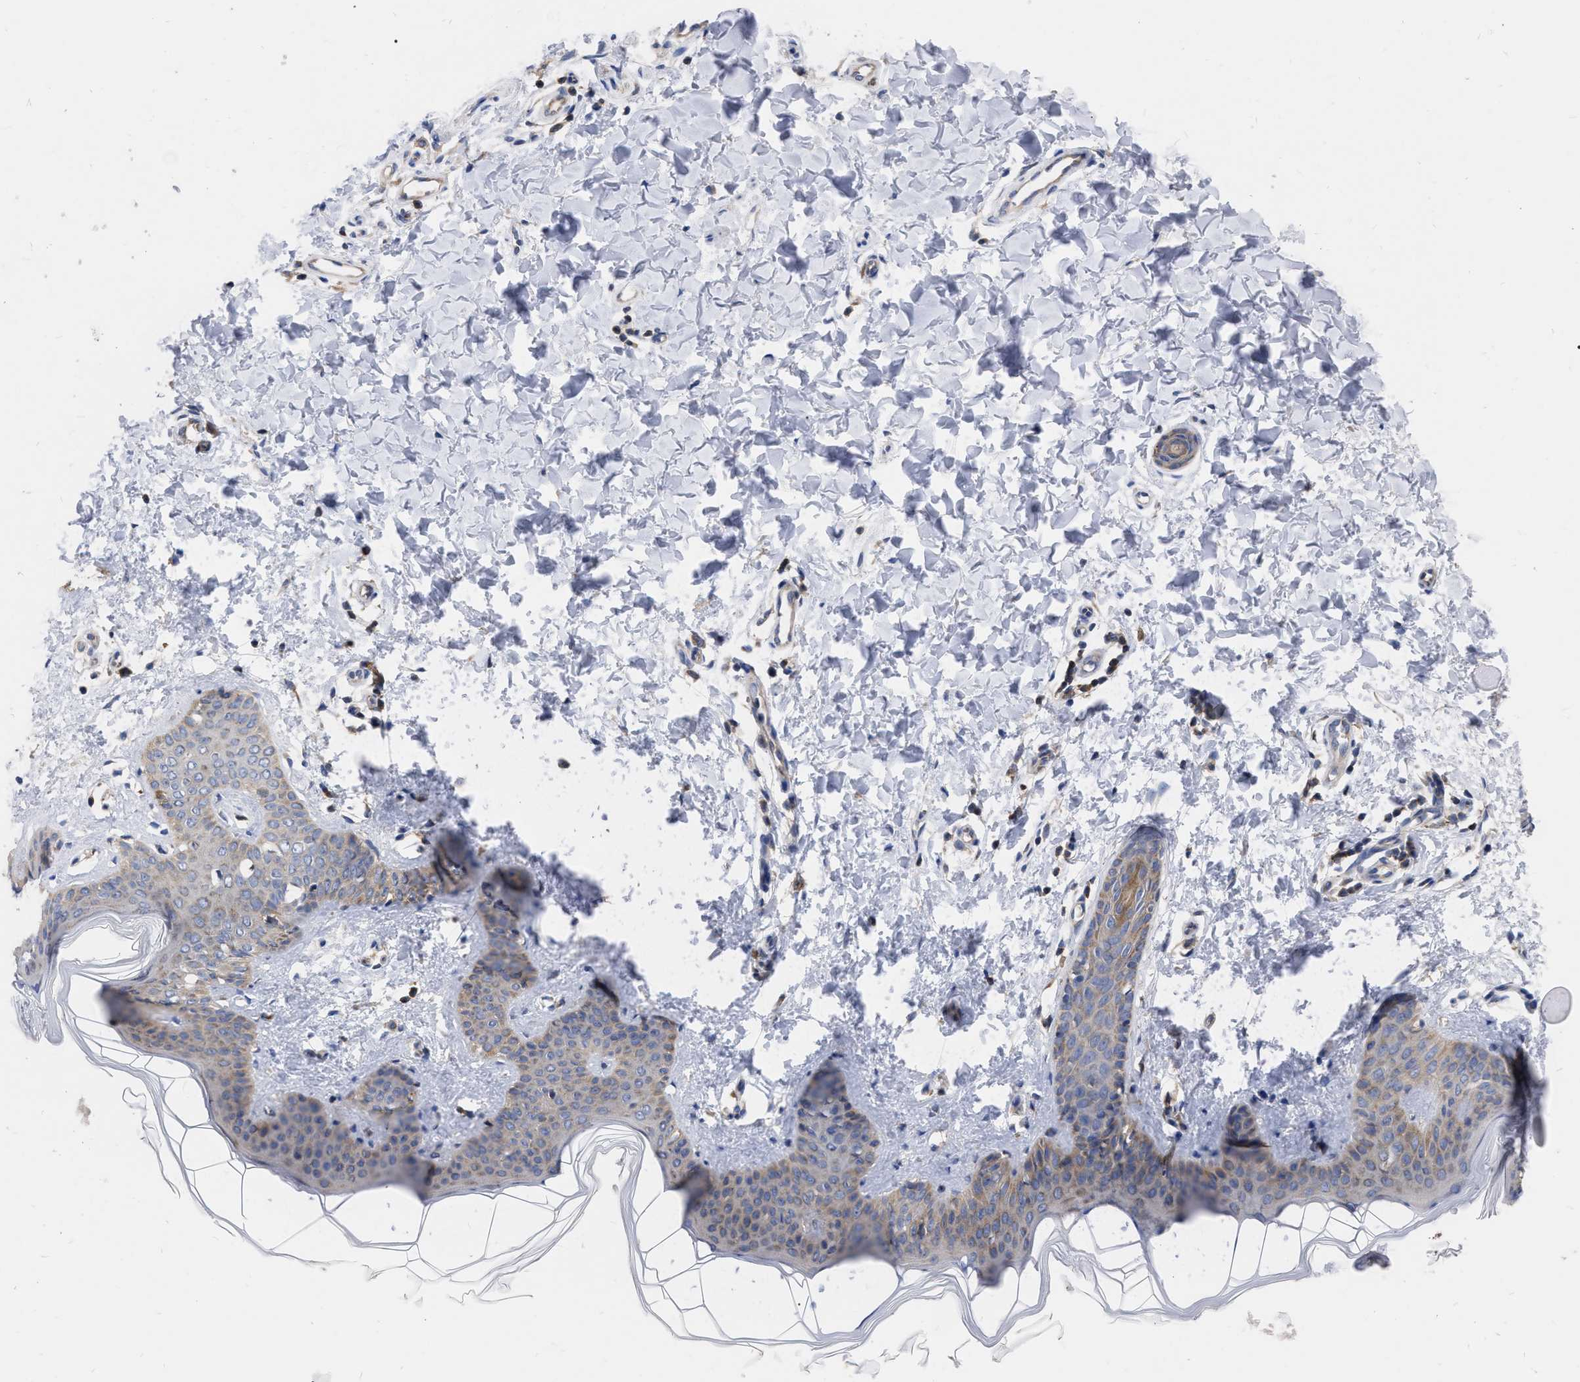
{"staining": {"intensity": "moderate", "quantity": "<25%", "location": "cytoplasmic/membranous"}, "tissue": "skin", "cell_type": "Fibroblasts", "image_type": "normal", "snomed": [{"axis": "morphology", "description": "Normal tissue, NOS"}, {"axis": "topography", "description": "Skin"}], "caption": "This is an image of immunohistochemistry staining of benign skin, which shows moderate staining in the cytoplasmic/membranous of fibroblasts.", "gene": "CDKN2C", "patient": {"sex": "female", "age": 17}}